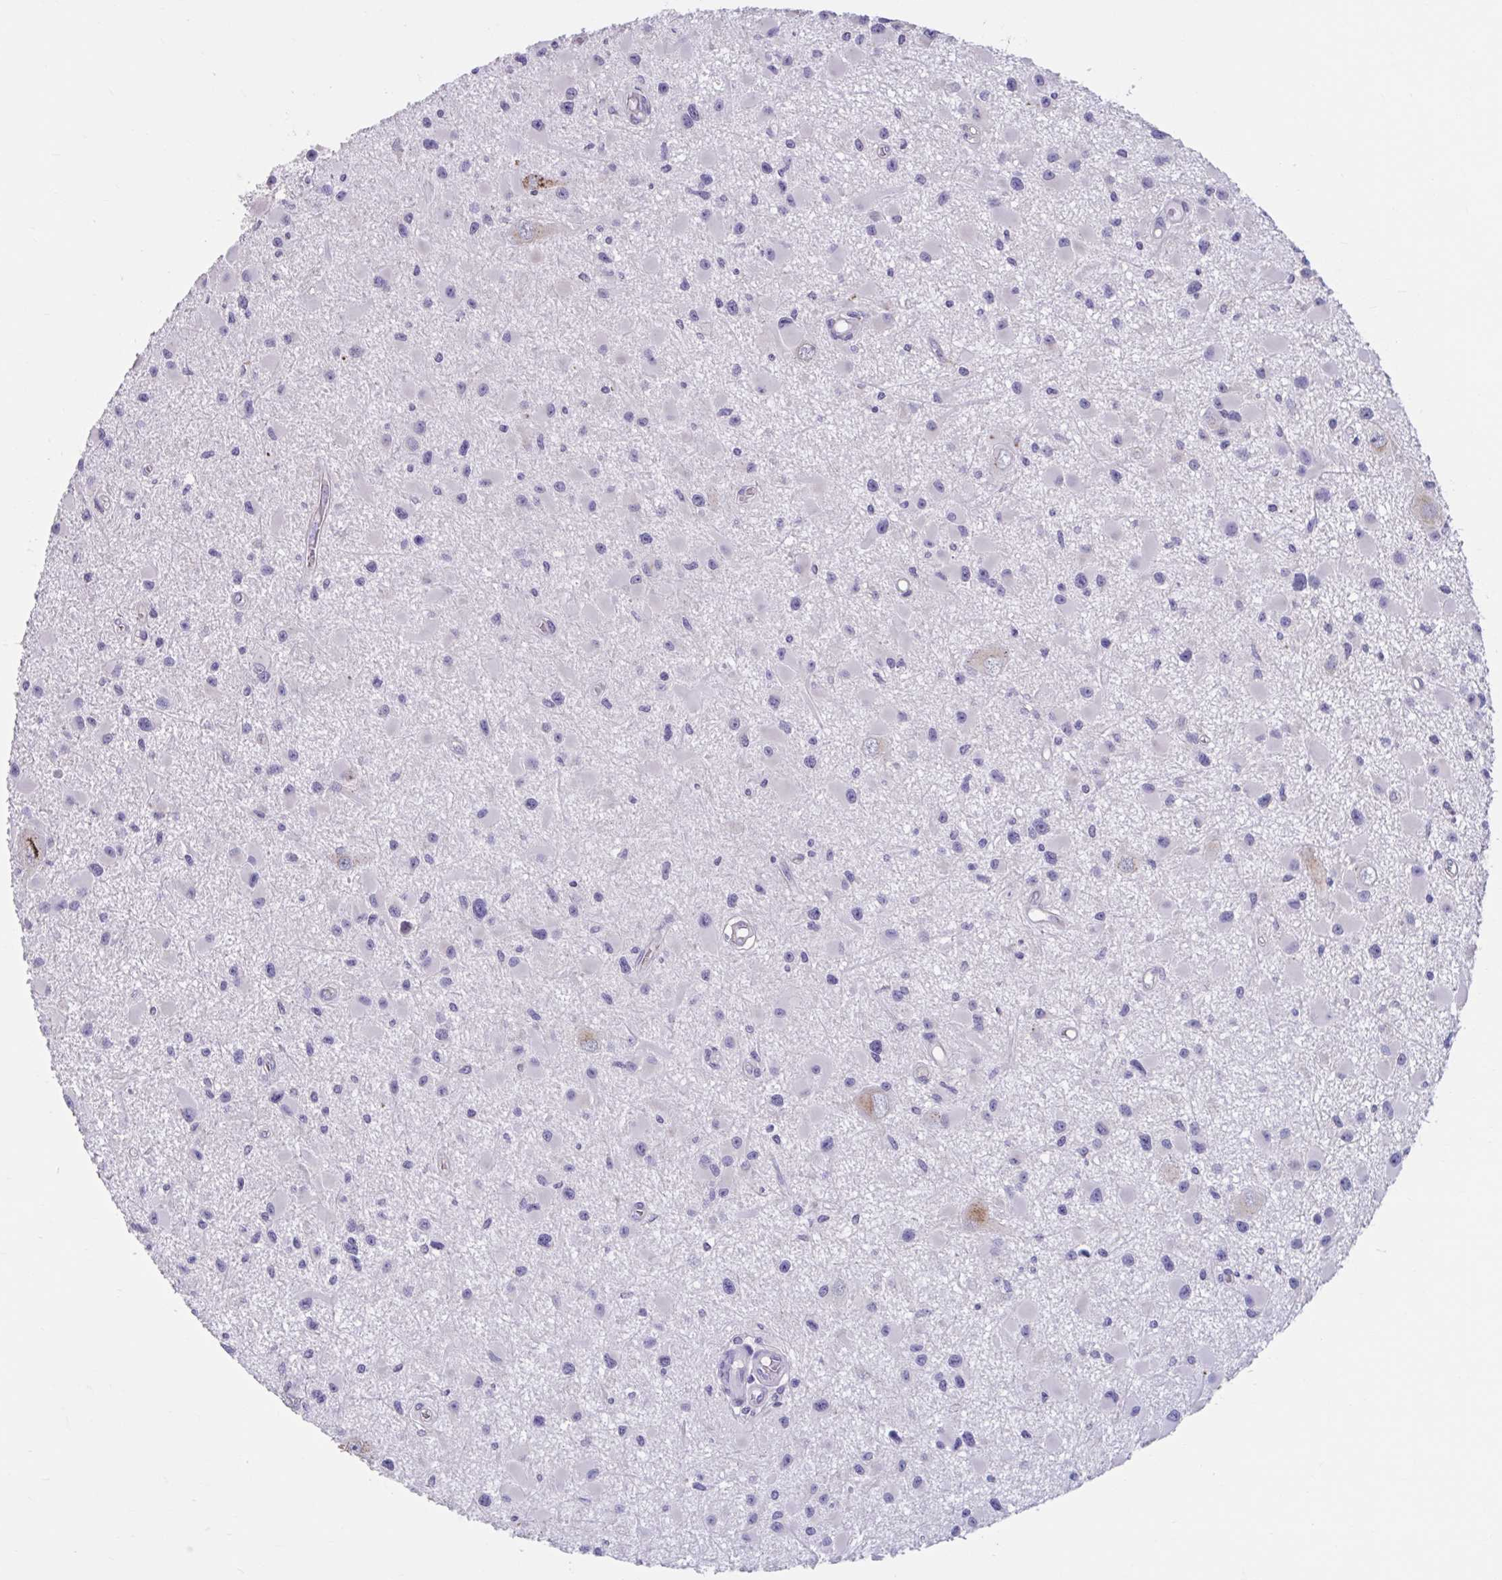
{"staining": {"intensity": "negative", "quantity": "none", "location": "none"}, "tissue": "glioma", "cell_type": "Tumor cells", "image_type": "cancer", "snomed": [{"axis": "morphology", "description": "Glioma, malignant, High grade"}, {"axis": "topography", "description": "Brain"}], "caption": "Immunohistochemical staining of glioma shows no significant positivity in tumor cells.", "gene": "GPR162", "patient": {"sex": "male", "age": 54}}